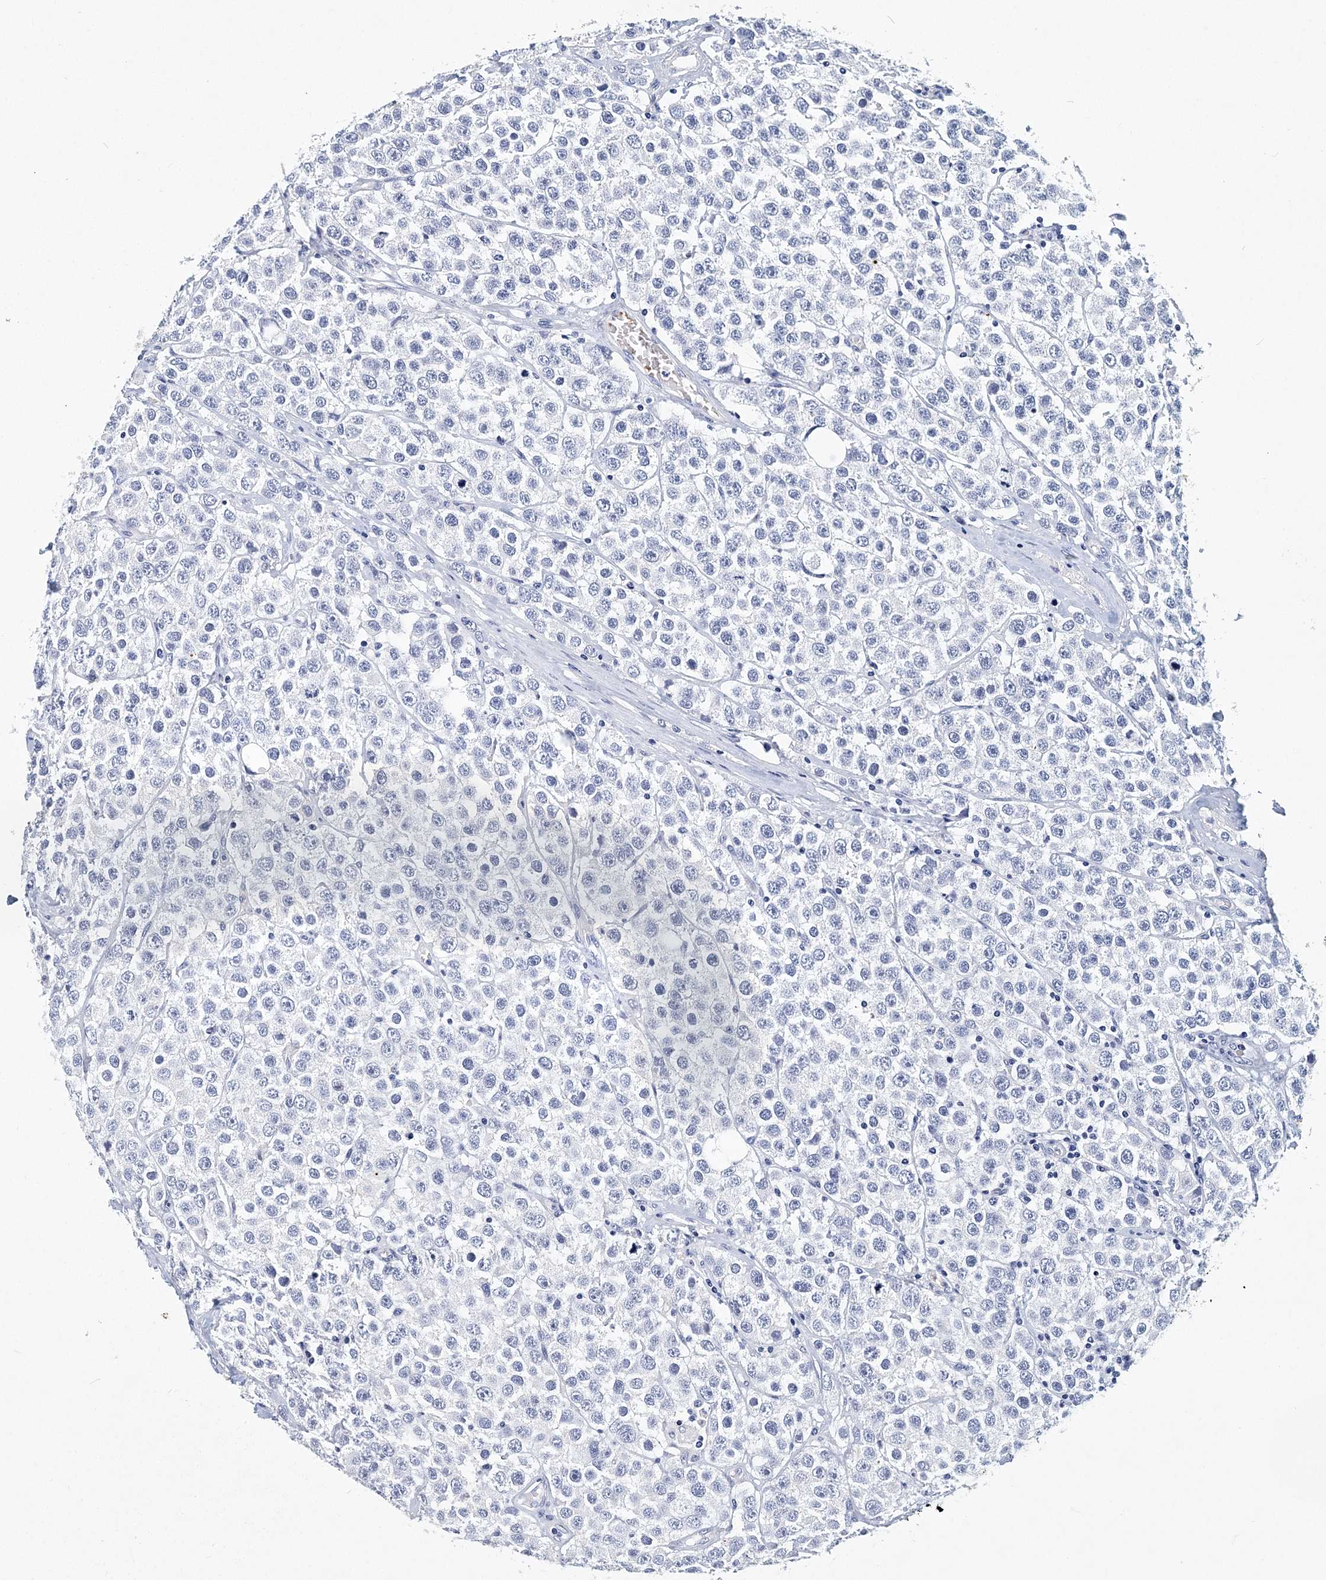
{"staining": {"intensity": "negative", "quantity": "none", "location": "none"}, "tissue": "testis cancer", "cell_type": "Tumor cells", "image_type": "cancer", "snomed": [{"axis": "morphology", "description": "Seminoma, NOS"}, {"axis": "topography", "description": "Testis"}], "caption": "Testis seminoma was stained to show a protein in brown. There is no significant positivity in tumor cells.", "gene": "ITGA2B", "patient": {"sex": "male", "age": 28}}